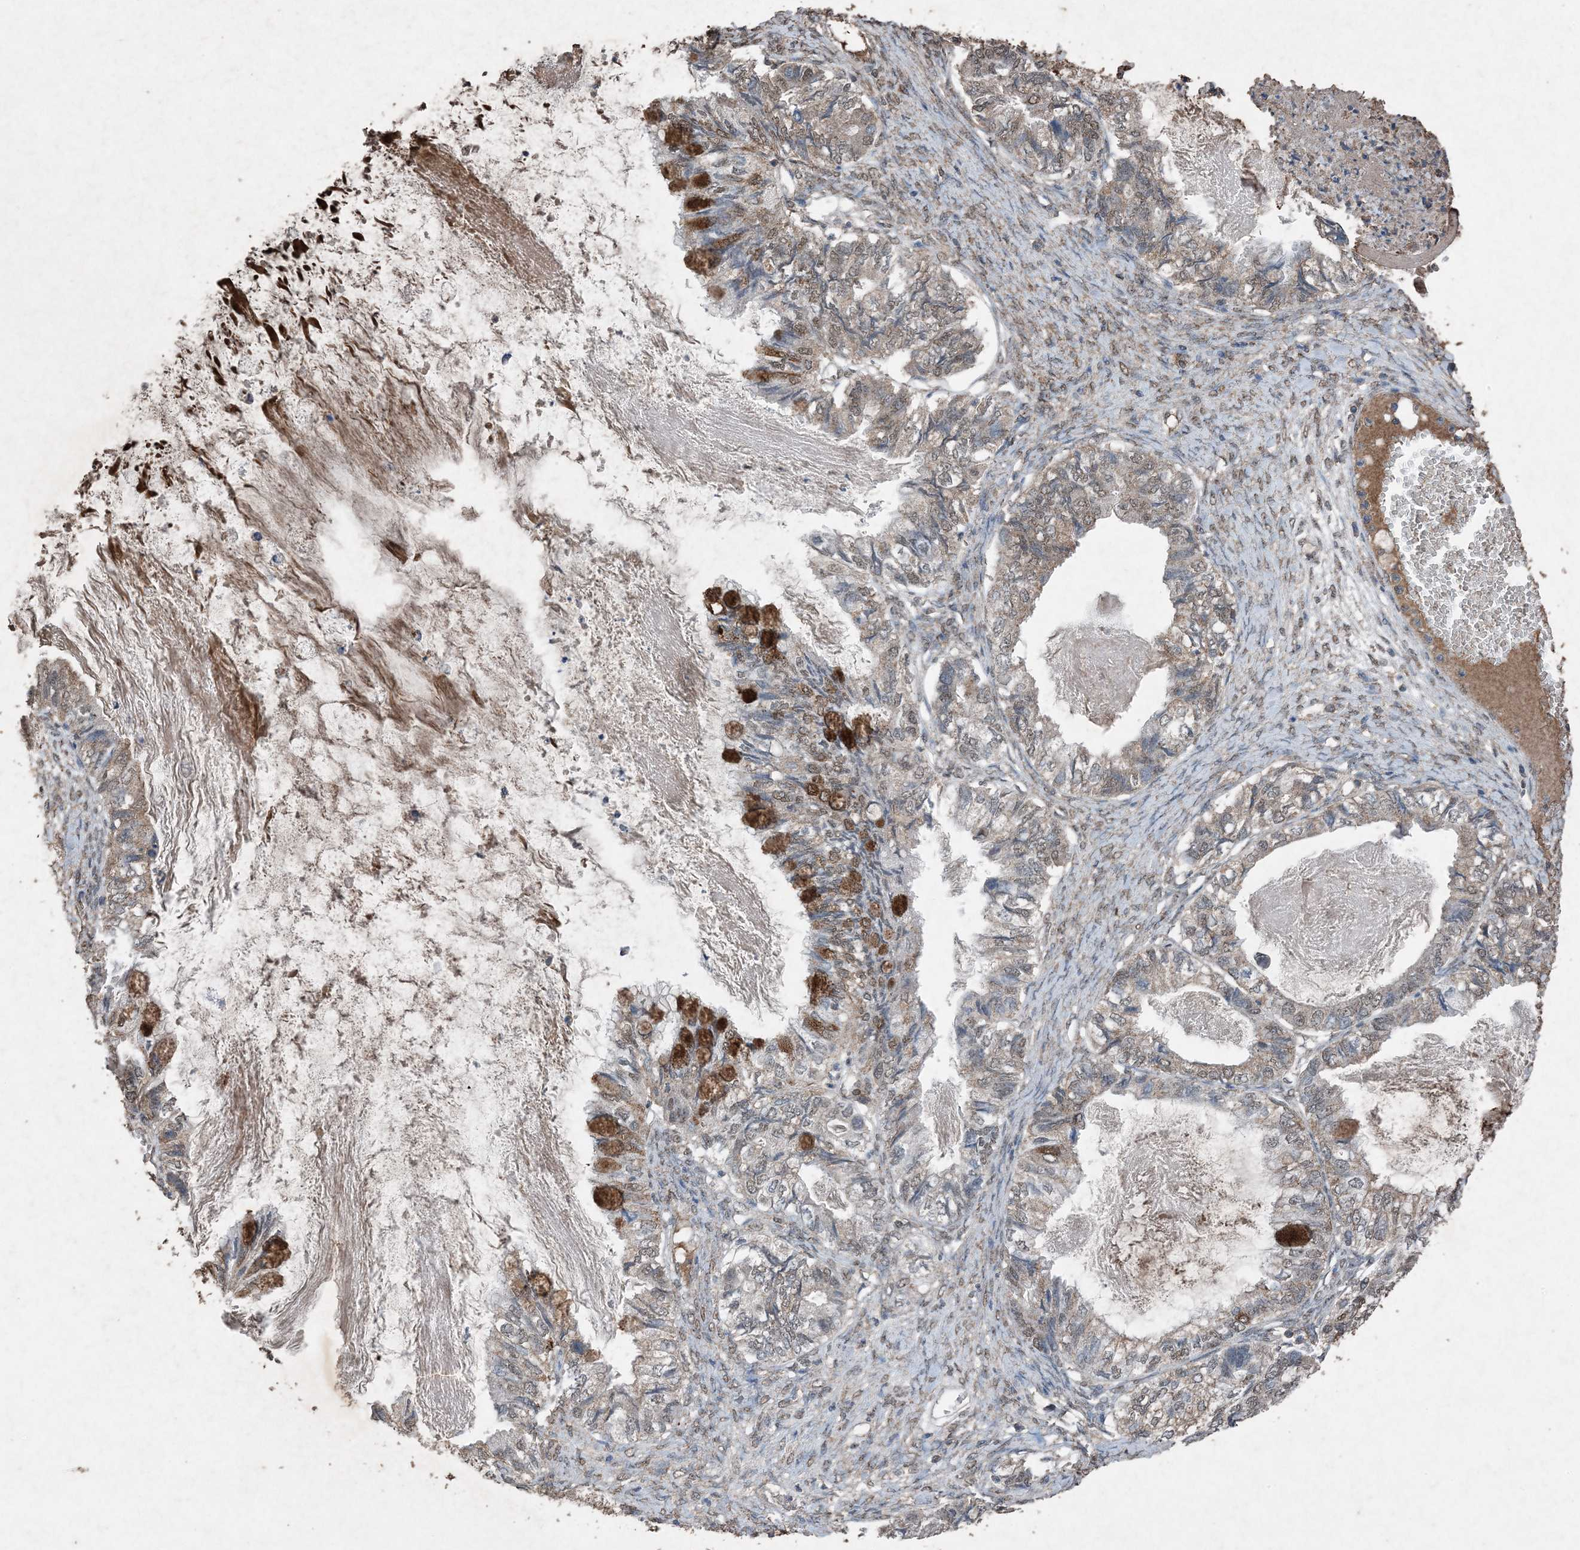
{"staining": {"intensity": "strong", "quantity": "<25%", "location": "cytoplasmic/membranous"}, "tissue": "ovarian cancer", "cell_type": "Tumor cells", "image_type": "cancer", "snomed": [{"axis": "morphology", "description": "Cystadenocarcinoma, mucinous, NOS"}, {"axis": "topography", "description": "Ovary"}], "caption": "Protein staining exhibits strong cytoplasmic/membranous positivity in about <25% of tumor cells in ovarian cancer.", "gene": "FCN3", "patient": {"sex": "female", "age": 80}}